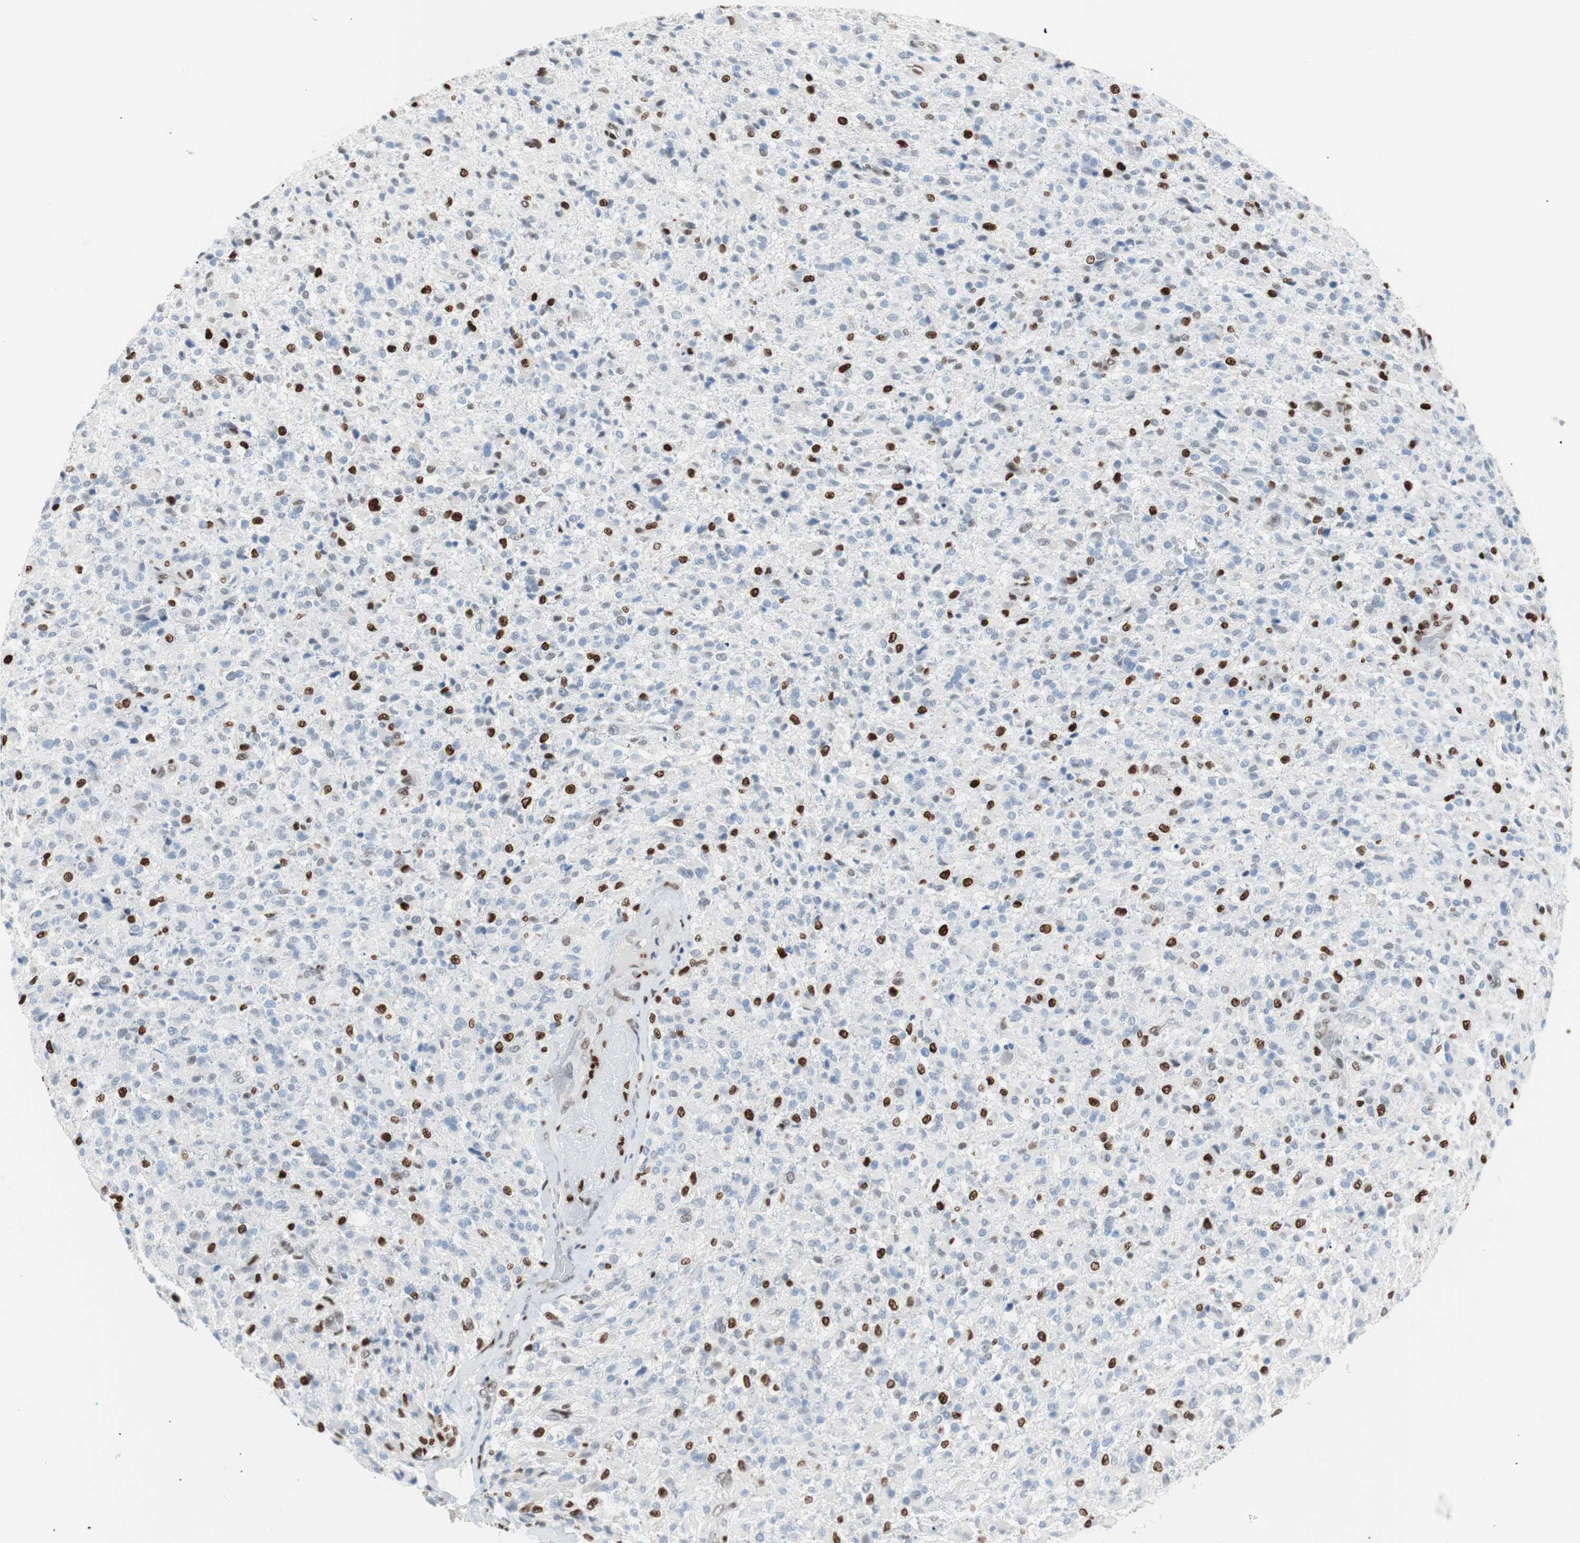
{"staining": {"intensity": "strong", "quantity": "25%-75%", "location": "nuclear"}, "tissue": "glioma", "cell_type": "Tumor cells", "image_type": "cancer", "snomed": [{"axis": "morphology", "description": "Glioma, malignant, High grade"}, {"axis": "topography", "description": "Brain"}], "caption": "Strong nuclear expression for a protein is present in approximately 25%-75% of tumor cells of high-grade glioma (malignant) using immunohistochemistry (IHC).", "gene": "CEBPB", "patient": {"sex": "male", "age": 71}}